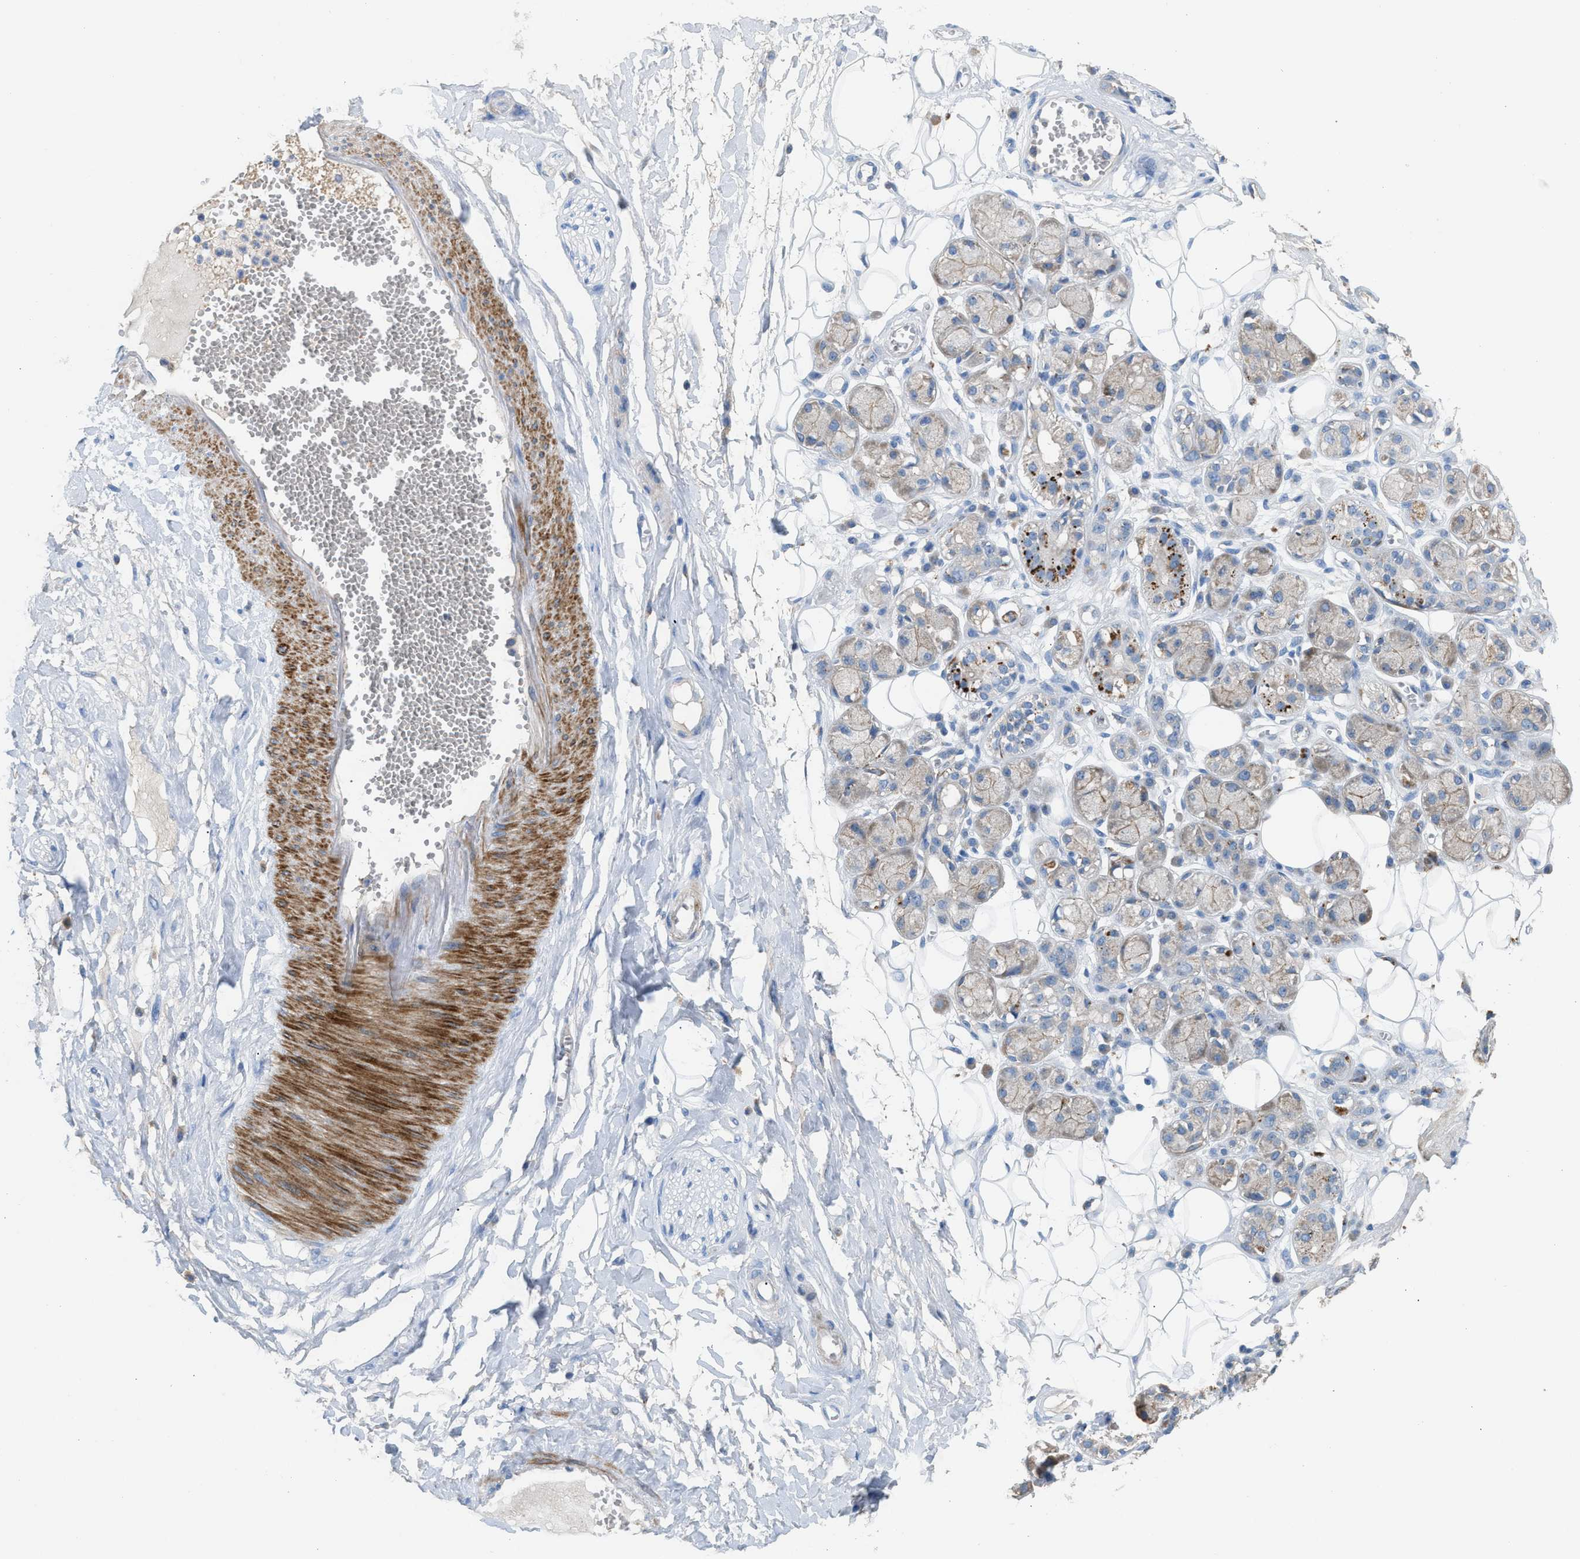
{"staining": {"intensity": "negative", "quantity": "none", "location": "none"}, "tissue": "adipose tissue", "cell_type": "Adipocytes", "image_type": "normal", "snomed": [{"axis": "morphology", "description": "Normal tissue, NOS"}, {"axis": "morphology", "description": "Inflammation, NOS"}, {"axis": "topography", "description": "Salivary gland"}, {"axis": "topography", "description": "Peripheral nerve tissue"}], "caption": "Human adipose tissue stained for a protein using immunohistochemistry (IHC) displays no staining in adipocytes.", "gene": "AOAH", "patient": {"sex": "female", "age": 75}}